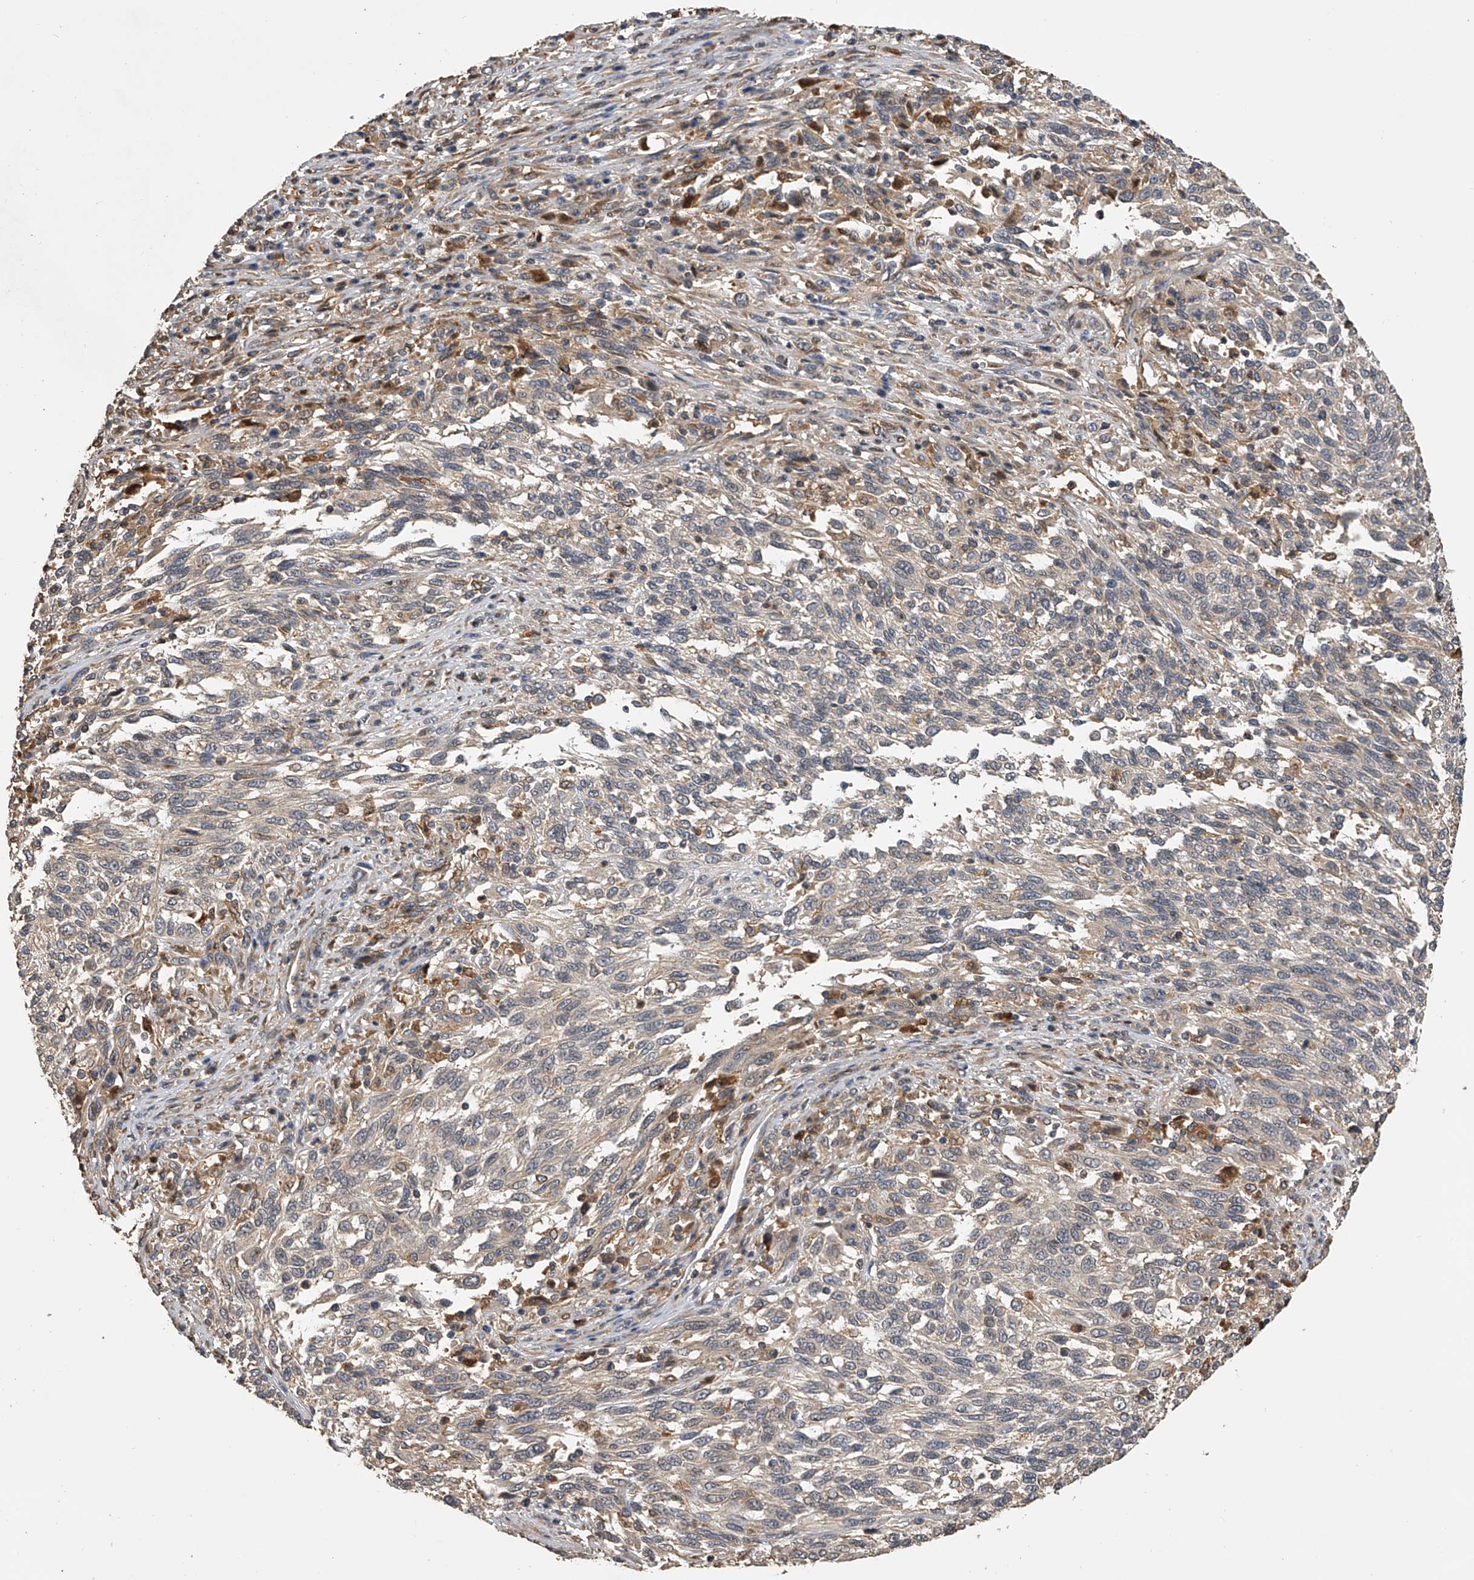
{"staining": {"intensity": "moderate", "quantity": "25%-75%", "location": "cytoplasmic/membranous"}, "tissue": "melanoma", "cell_type": "Tumor cells", "image_type": "cancer", "snomed": [{"axis": "morphology", "description": "Malignant melanoma, Metastatic site"}, {"axis": "topography", "description": "Lymph node"}], "caption": "Protein expression analysis of malignant melanoma (metastatic site) demonstrates moderate cytoplasmic/membranous positivity in approximately 25%-75% of tumor cells. Nuclei are stained in blue.", "gene": "PTPRA", "patient": {"sex": "male", "age": 61}}